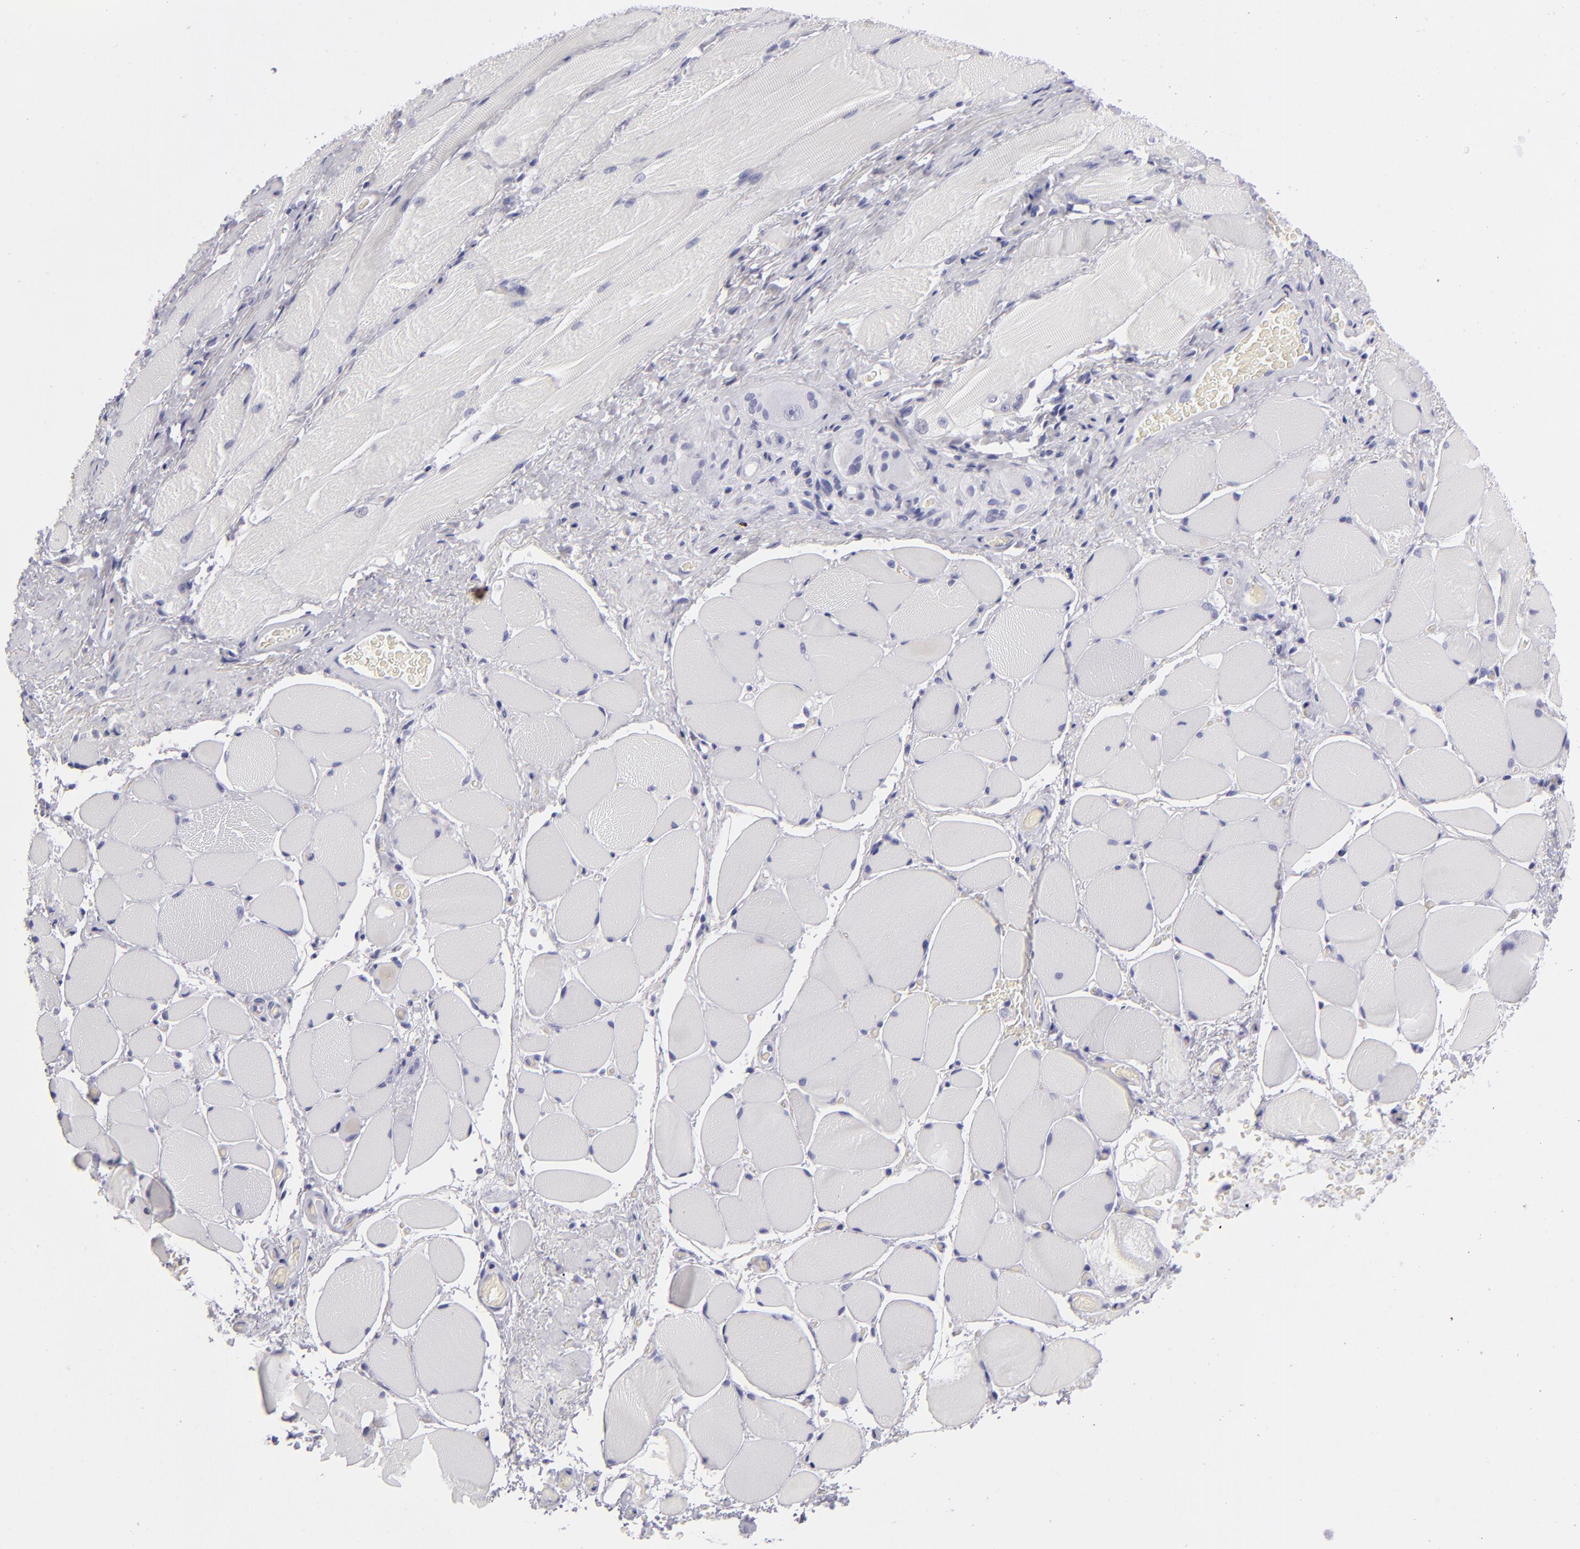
{"staining": {"intensity": "negative", "quantity": "none", "location": "none"}, "tissue": "esophagus", "cell_type": "Squamous epithelial cells", "image_type": "normal", "snomed": [{"axis": "morphology", "description": "Normal tissue, NOS"}, {"axis": "topography", "description": "Esophagus"}], "caption": "IHC photomicrograph of unremarkable esophagus: human esophagus stained with DAB displays no significant protein positivity in squamous epithelial cells.", "gene": "VIL1", "patient": {"sex": "female", "age": 61}}